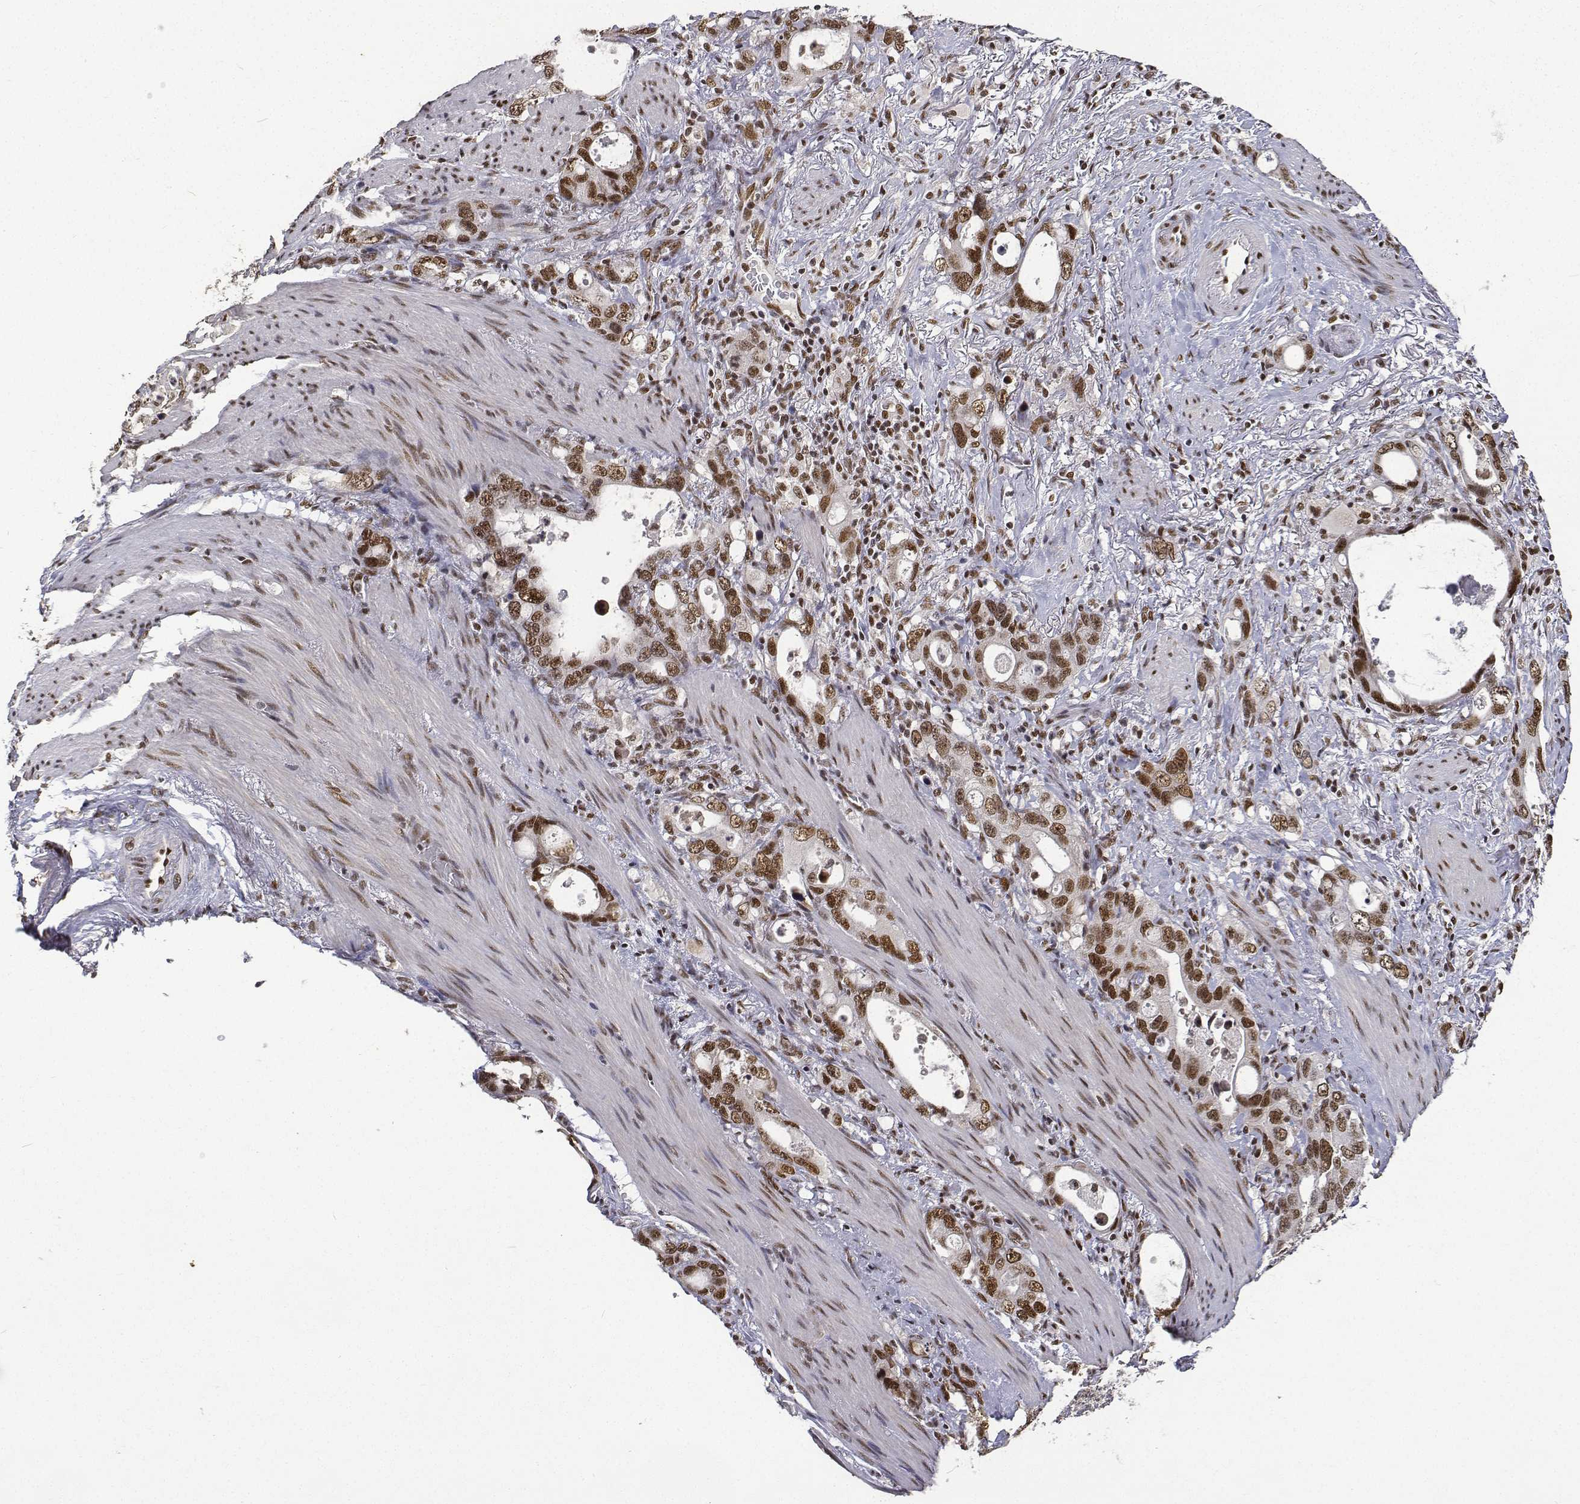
{"staining": {"intensity": "moderate", "quantity": ">75%", "location": "nuclear"}, "tissue": "stomach cancer", "cell_type": "Tumor cells", "image_type": "cancer", "snomed": [{"axis": "morphology", "description": "Adenocarcinoma, NOS"}, {"axis": "topography", "description": "Stomach, upper"}], "caption": "Stomach cancer (adenocarcinoma) stained with IHC demonstrates moderate nuclear positivity in approximately >75% of tumor cells.", "gene": "ATRX", "patient": {"sex": "male", "age": 74}}